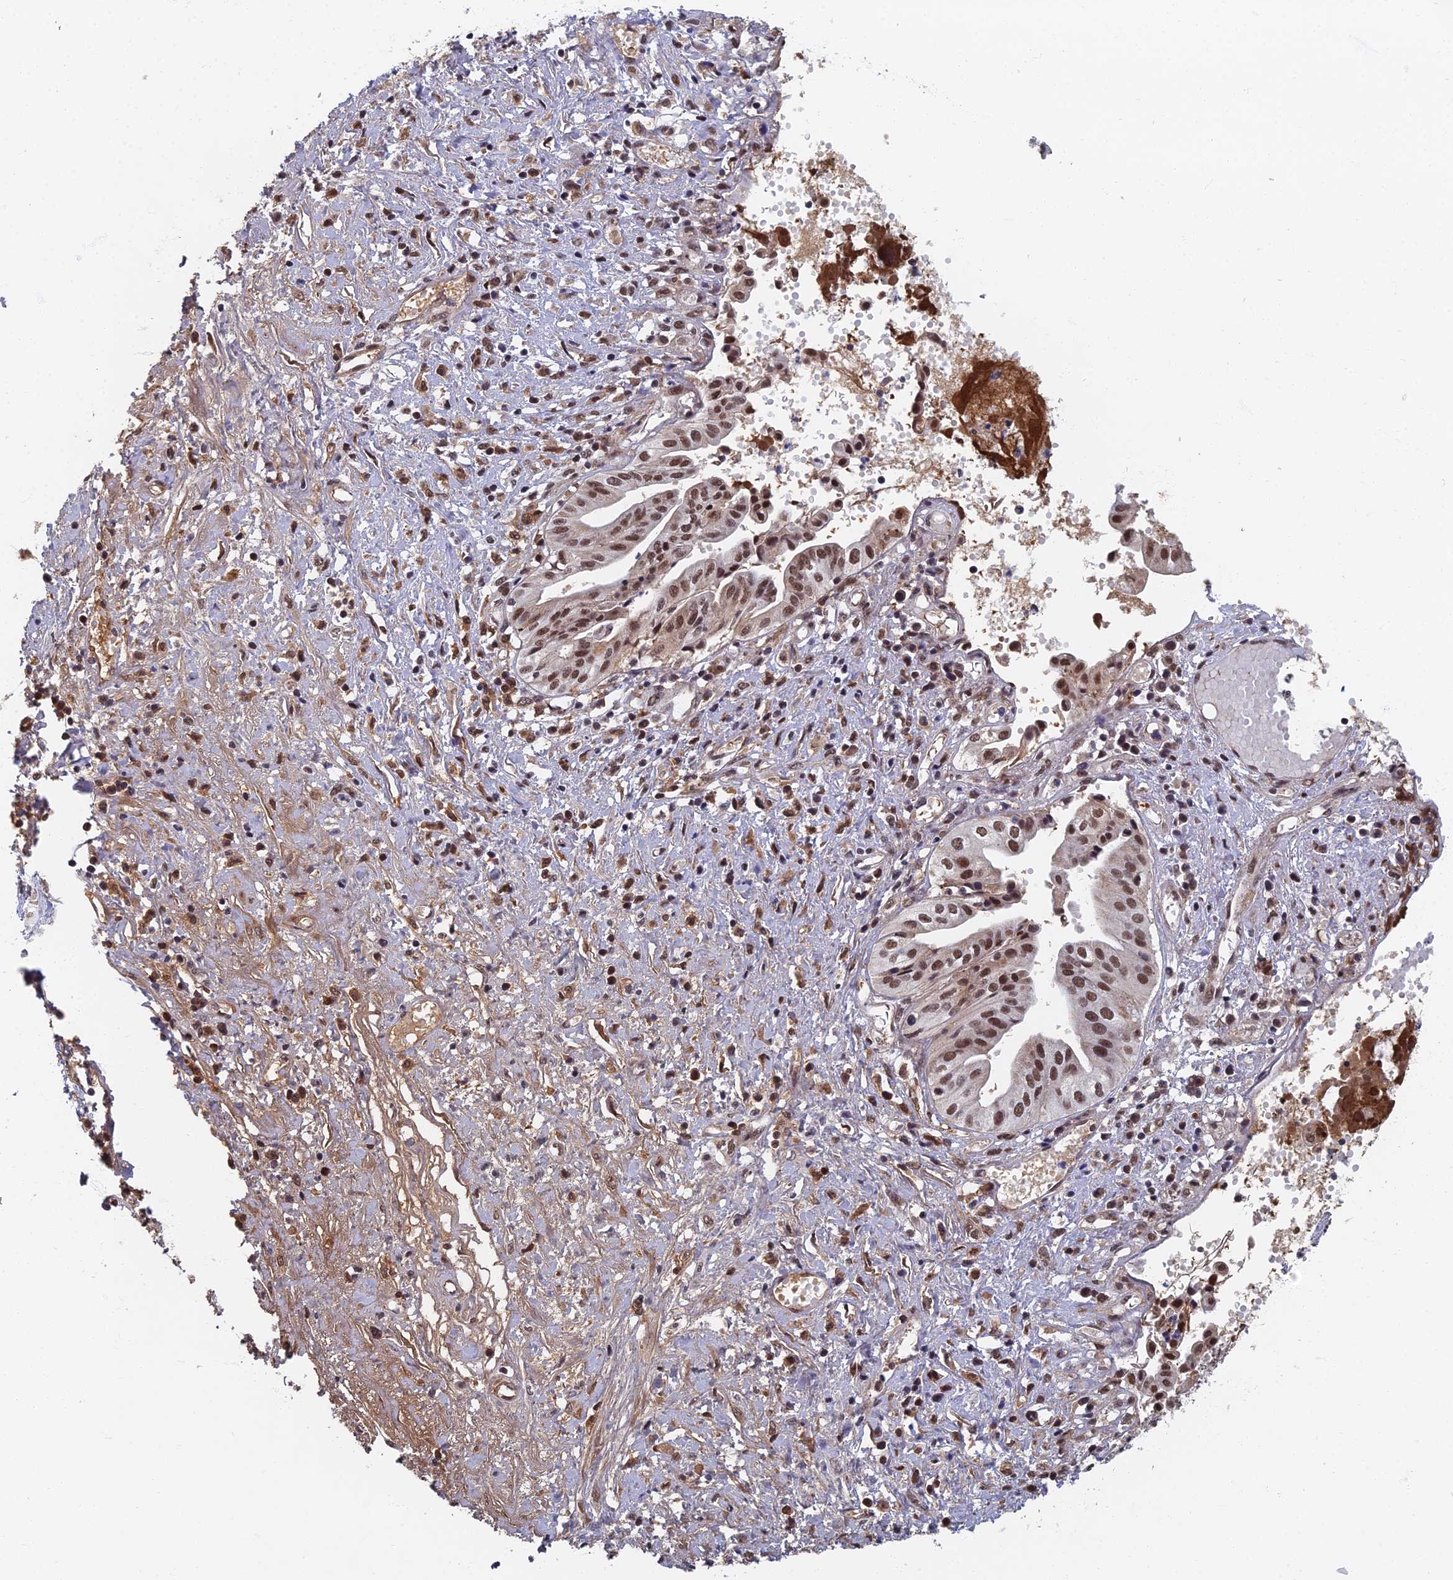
{"staining": {"intensity": "moderate", "quantity": ">75%", "location": "nuclear"}, "tissue": "pancreatic cancer", "cell_type": "Tumor cells", "image_type": "cancer", "snomed": [{"axis": "morphology", "description": "Adenocarcinoma, NOS"}, {"axis": "topography", "description": "Pancreas"}], "caption": "IHC staining of adenocarcinoma (pancreatic), which demonstrates medium levels of moderate nuclear expression in about >75% of tumor cells indicating moderate nuclear protein staining. The staining was performed using DAB (3,3'-diaminobenzidine) (brown) for protein detection and nuclei were counterstained in hematoxylin (blue).", "gene": "TAF13", "patient": {"sex": "female", "age": 50}}